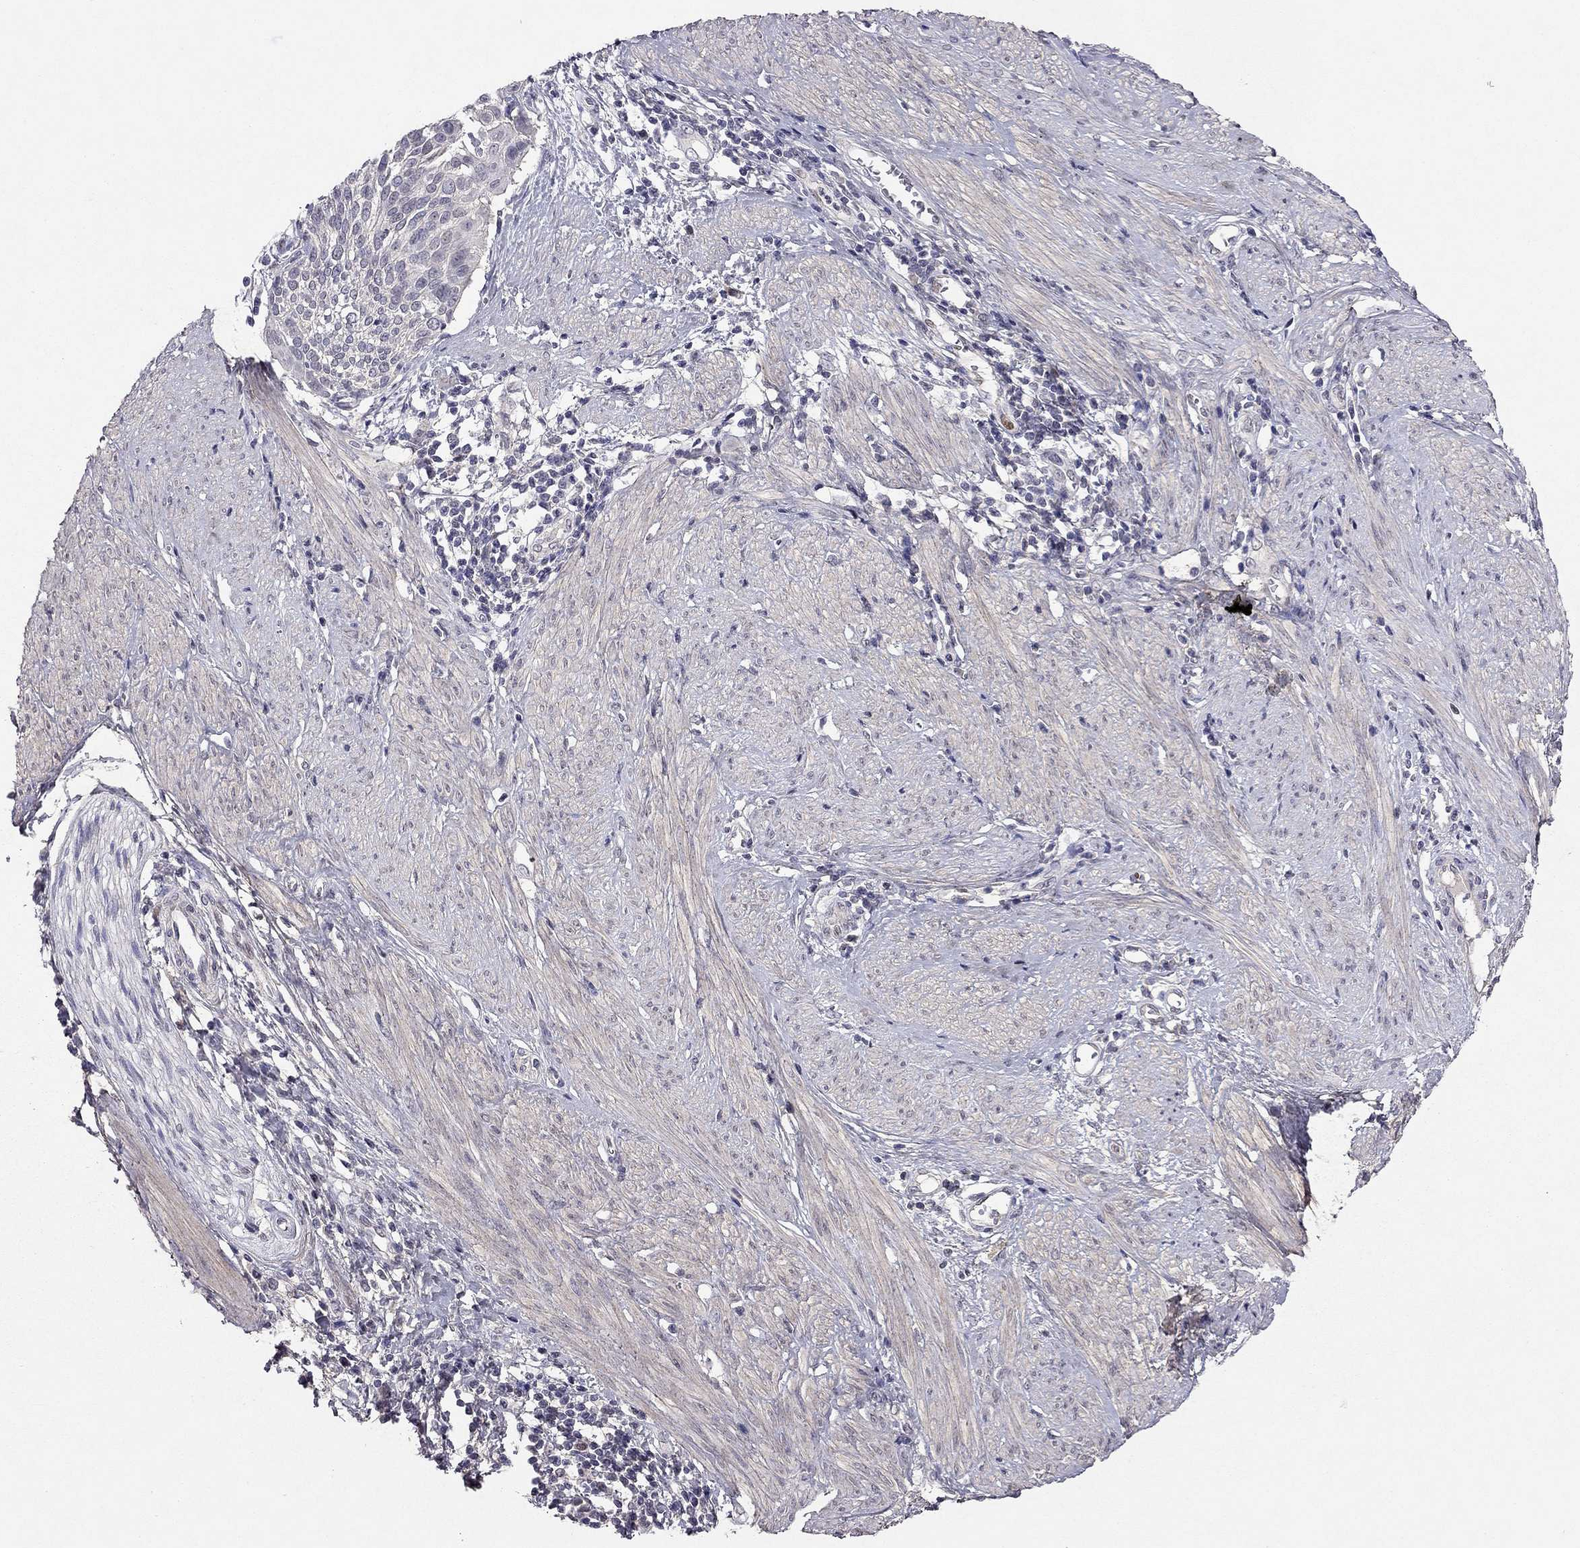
{"staining": {"intensity": "negative", "quantity": "none", "location": "none"}, "tissue": "cervical cancer", "cell_type": "Tumor cells", "image_type": "cancer", "snomed": [{"axis": "morphology", "description": "Squamous cell carcinoma, NOS"}, {"axis": "topography", "description": "Cervix"}], "caption": "Image shows no protein expression in tumor cells of cervical cancer tissue.", "gene": "ESR2", "patient": {"sex": "female", "age": 39}}